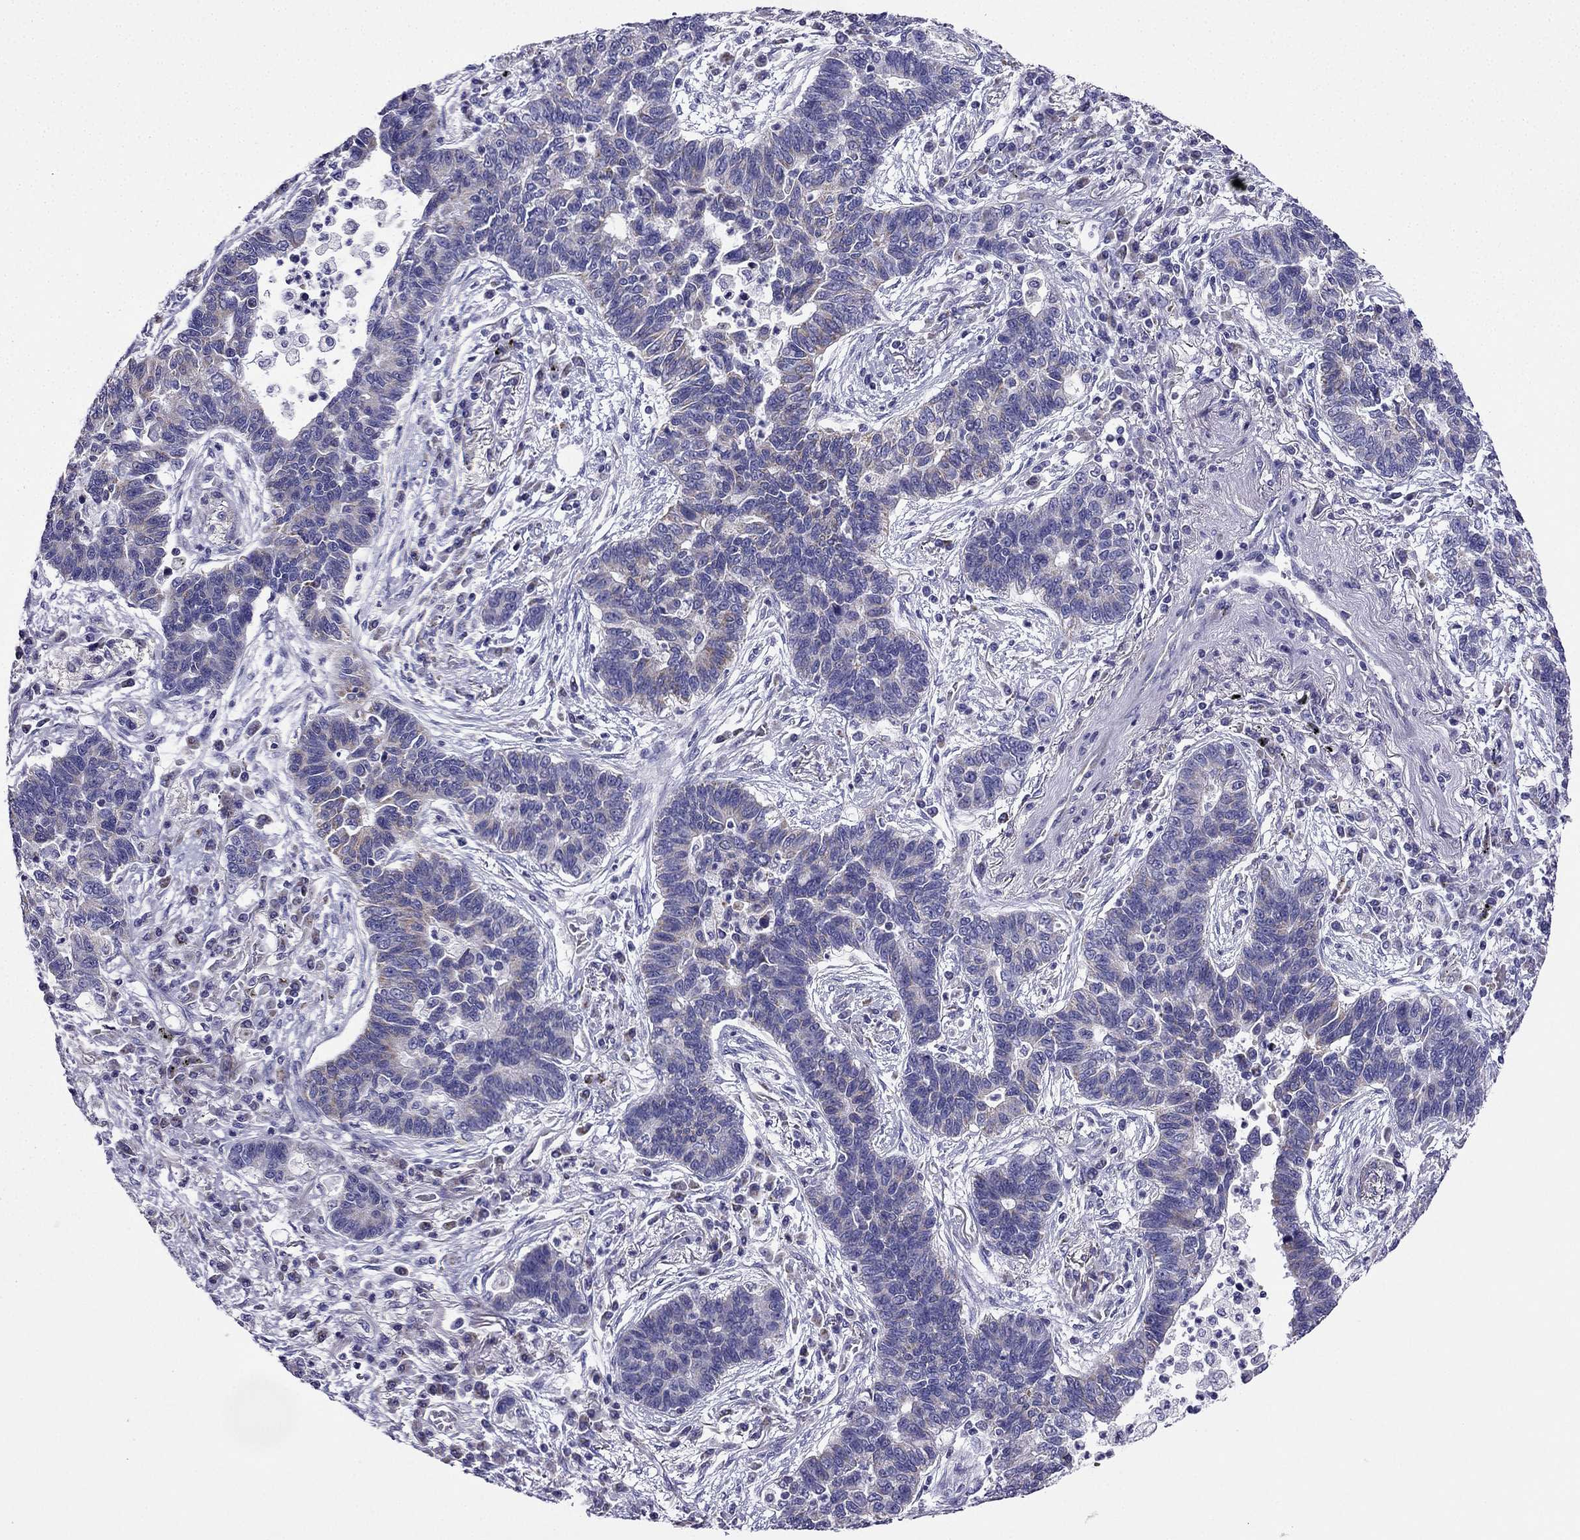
{"staining": {"intensity": "negative", "quantity": "none", "location": "none"}, "tissue": "lung cancer", "cell_type": "Tumor cells", "image_type": "cancer", "snomed": [{"axis": "morphology", "description": "Adenocarcinoma, NOS"}, {"axis": "topography", "description": "Lung"}], "caption": "Immunohistochemistry photomicrograph of human lung cancer stained for a protein (brown), which shows no staining in tumor cells.", "gene": "KIF5A", "patient": {"sex": "female", "age": 57}}